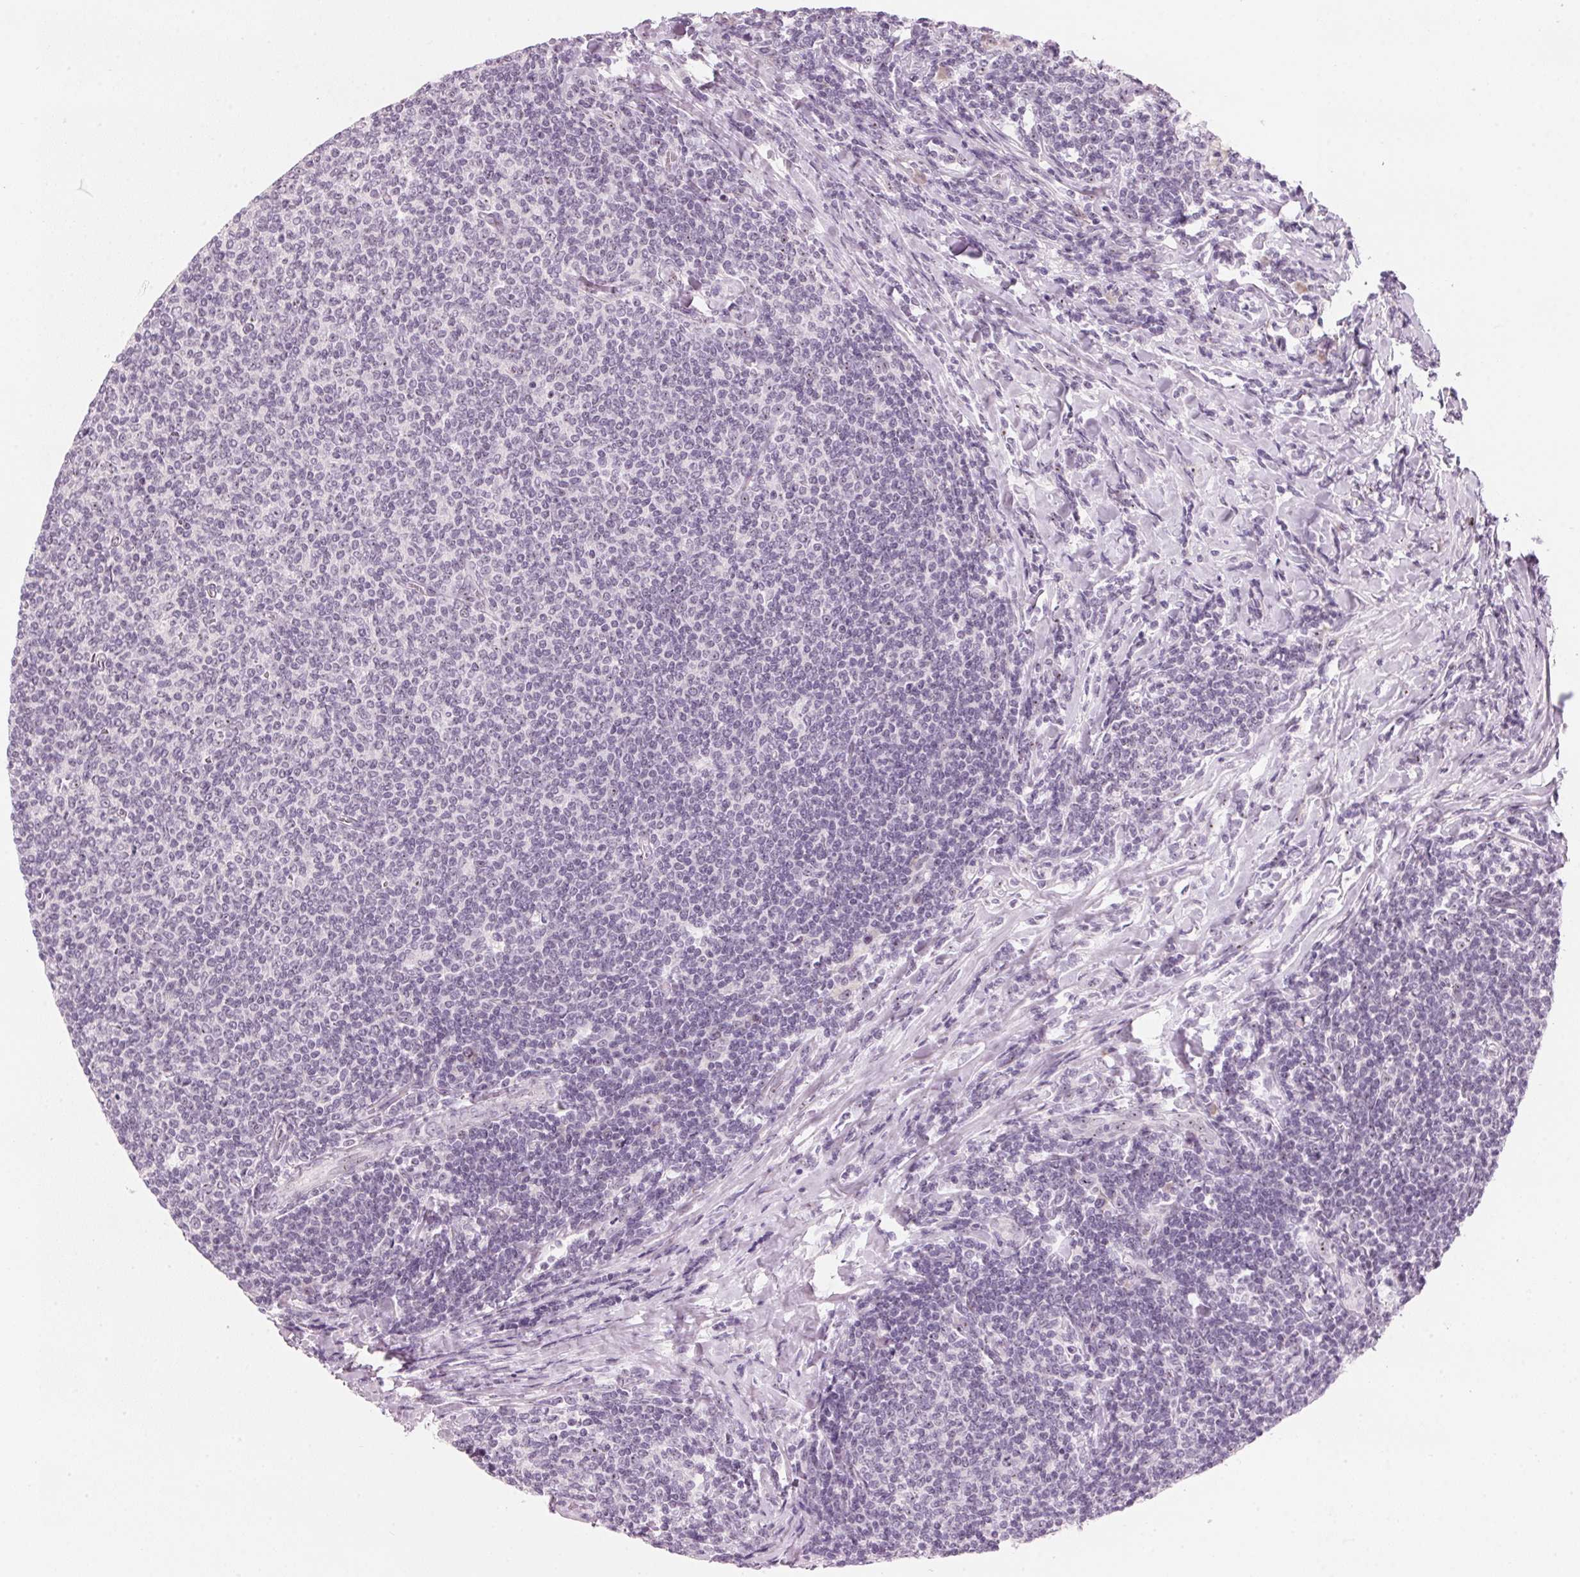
{"staining": {"intensity": "negative", "quantity": "none", "location": "none"}, "tissue": "lymphoma", "cell_type": "Tumor cells", "image_type": "cancer", "snomed": [{"axis": "morphology", "description": "Malignant lymphoma, non-Hodgkin's type, Low grade"}, {"axis": "topography", "description": "Lymph node"}], "caption": "Malignant lymphoma, non-Hodgkin's type (low-grade) was stained to show a protein in brown. There is no significant positivity in tumor cells.", "gene": "DNTTIP2", "patient": {"sex": "male", "age": 52}}